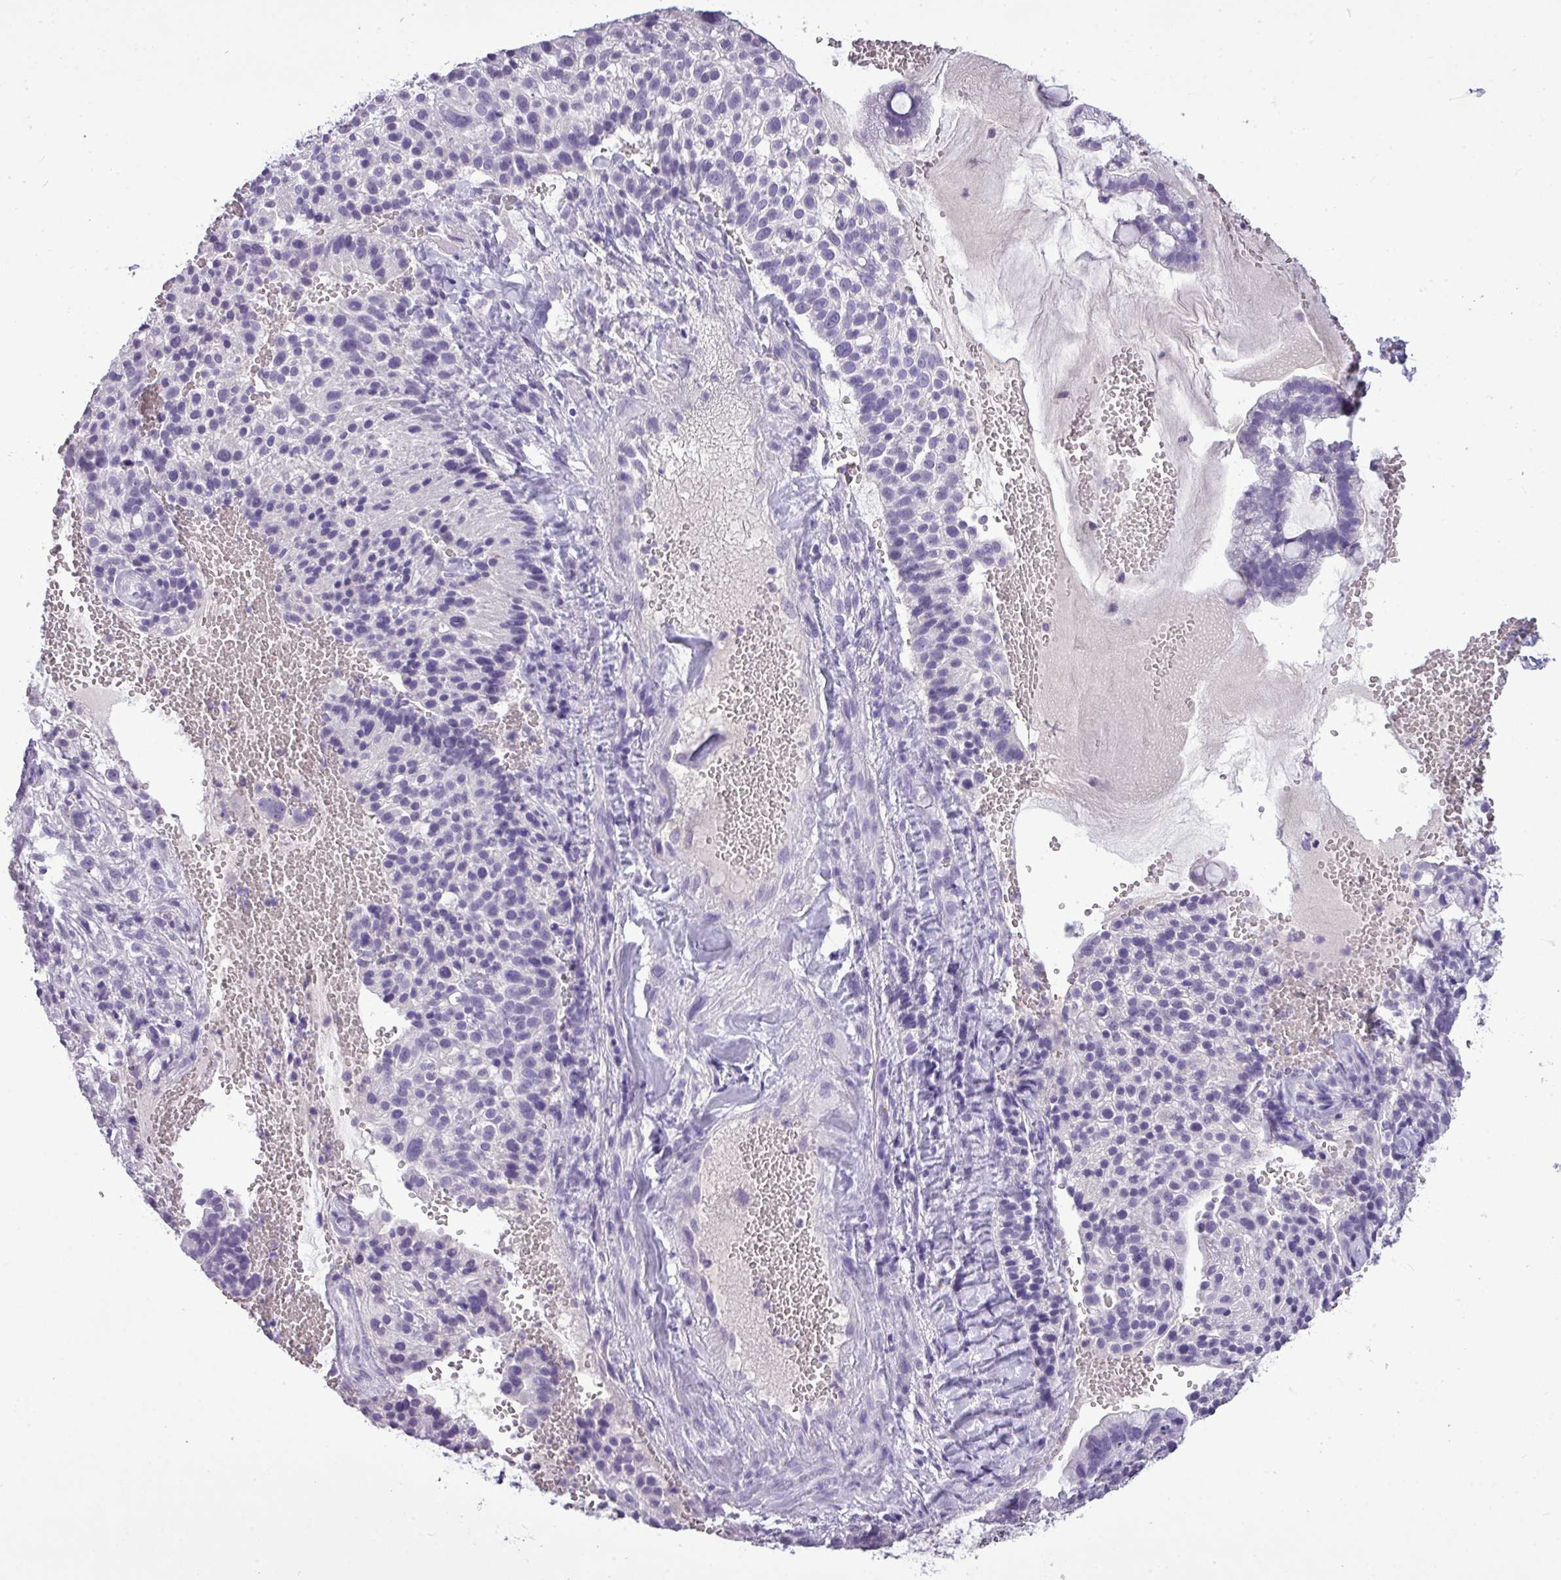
{"staining": {"intensity": "negative", "quantity": "none", "location": "none"}, "tissue": "cervical cancer", "cell_type": "Tumor cells", "image_type": "cancer", "snomed": [{"axis": "morphology", "description": "Adenocarcinoma, NOS"}, {"axis": "topography", "description": "Cervix"}], "caption": "DAB (3,3'-diaminobenzidine) immunohistochemical staining of adenocarcinoma (cervical) shows no significant positivity in tumor cells.", "gene": "TMEM91", "patient": {"sex": "female", "age": 41}}